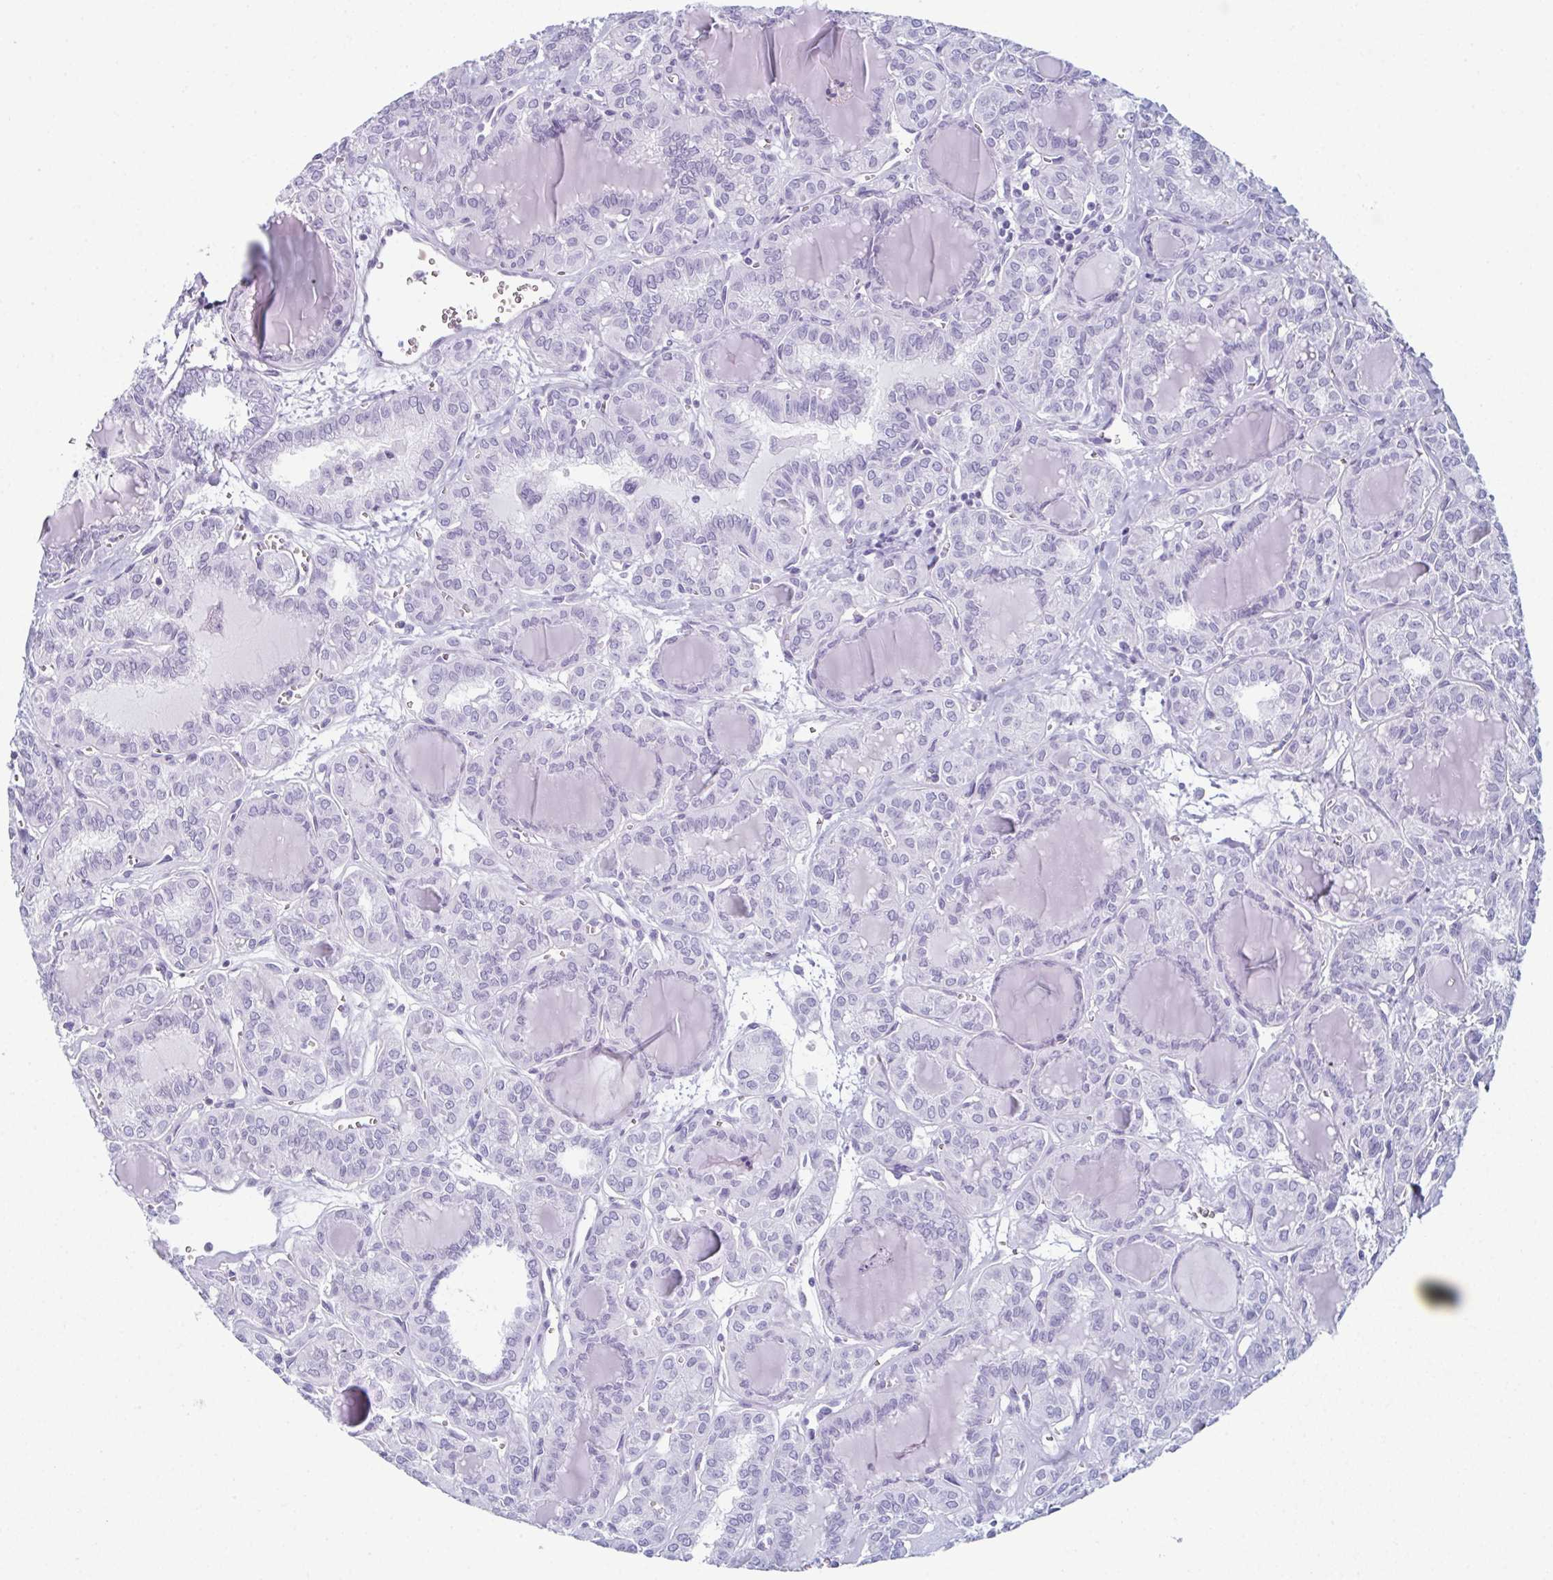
{"staining": {"intensity": "negative", "quantity": "none", "location": "none"}, "tissue": "thyroid cancer", "cell_type": "Tumor cells", "image_type": "cancer", "snomed": [{"axis": "morphology", "description": "Papillary adenocarcinoma, NOS"}, {"axis": "topography", "description": "Thyroid gland"}], "caption": "Tumor cells are negative for brown protein staining in thyroid cancer (papillary adenocarcinoma). (Brightfield microscopy of DAB (3,3'-diaminobenzidine) immunohistochemistry (IHC) at high magnification).", "gene": "ENKUR", "patient": {"sex": "female", "age": 41}}